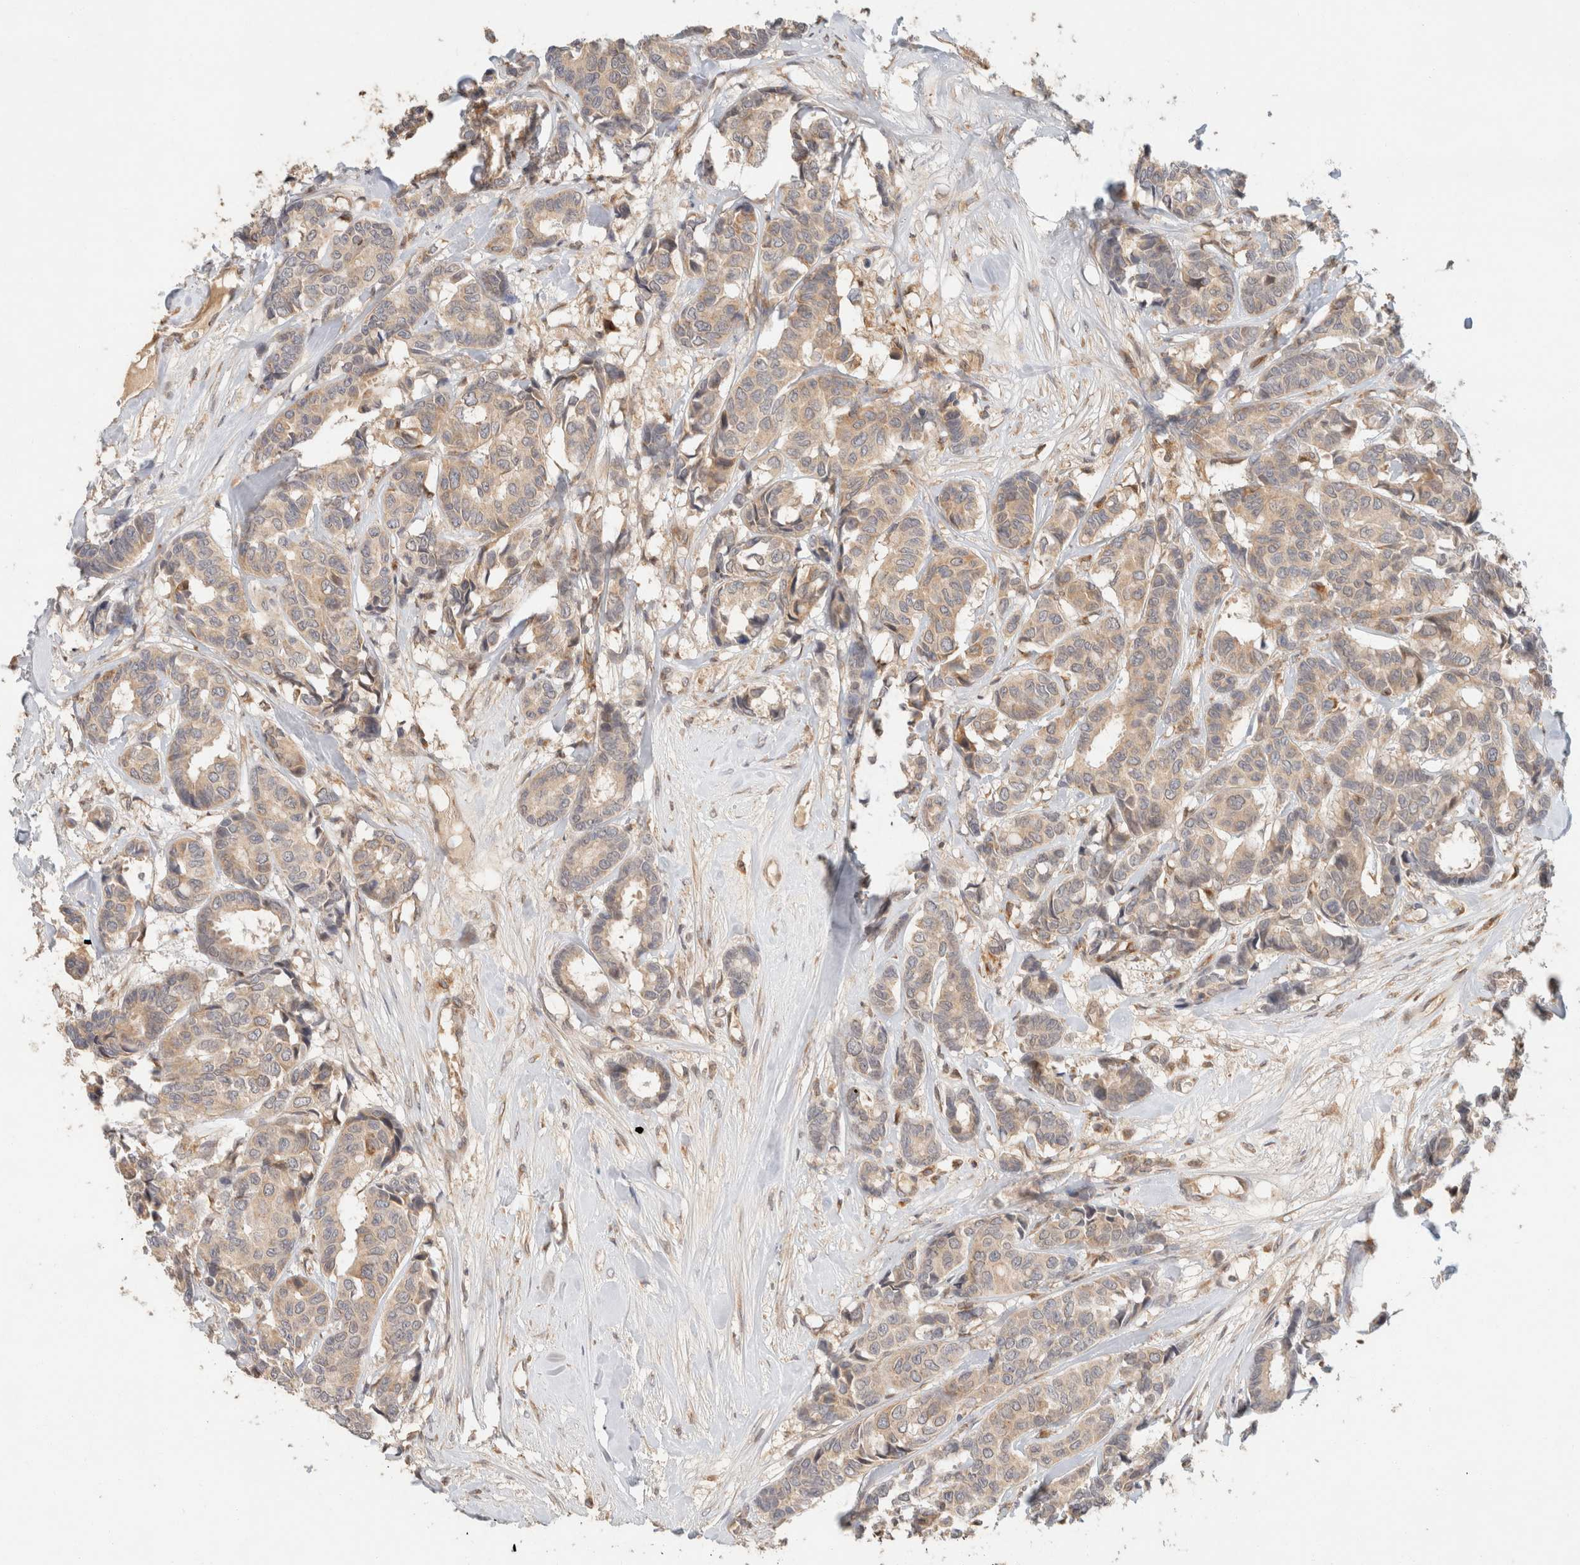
{"staining": {"intensity": "weak", "quantity": ">75%", "location": "cytoplasmic/membranous"}, "tissue": "breast cancer", "cell_type": "Tumor cells", "image_type": "cancer", "snomed": [{"axis": "morphology", "description": "Duct carcinoma"}, {"axis": "topography", "description": "Breast"}], "caption": "Breast cancer (invasive ductal carcinoma) stained with a protein marker displays weak staining in tumor cells.", "gene": "TACC1", "patient": {"sex": "female", "age": 87}}